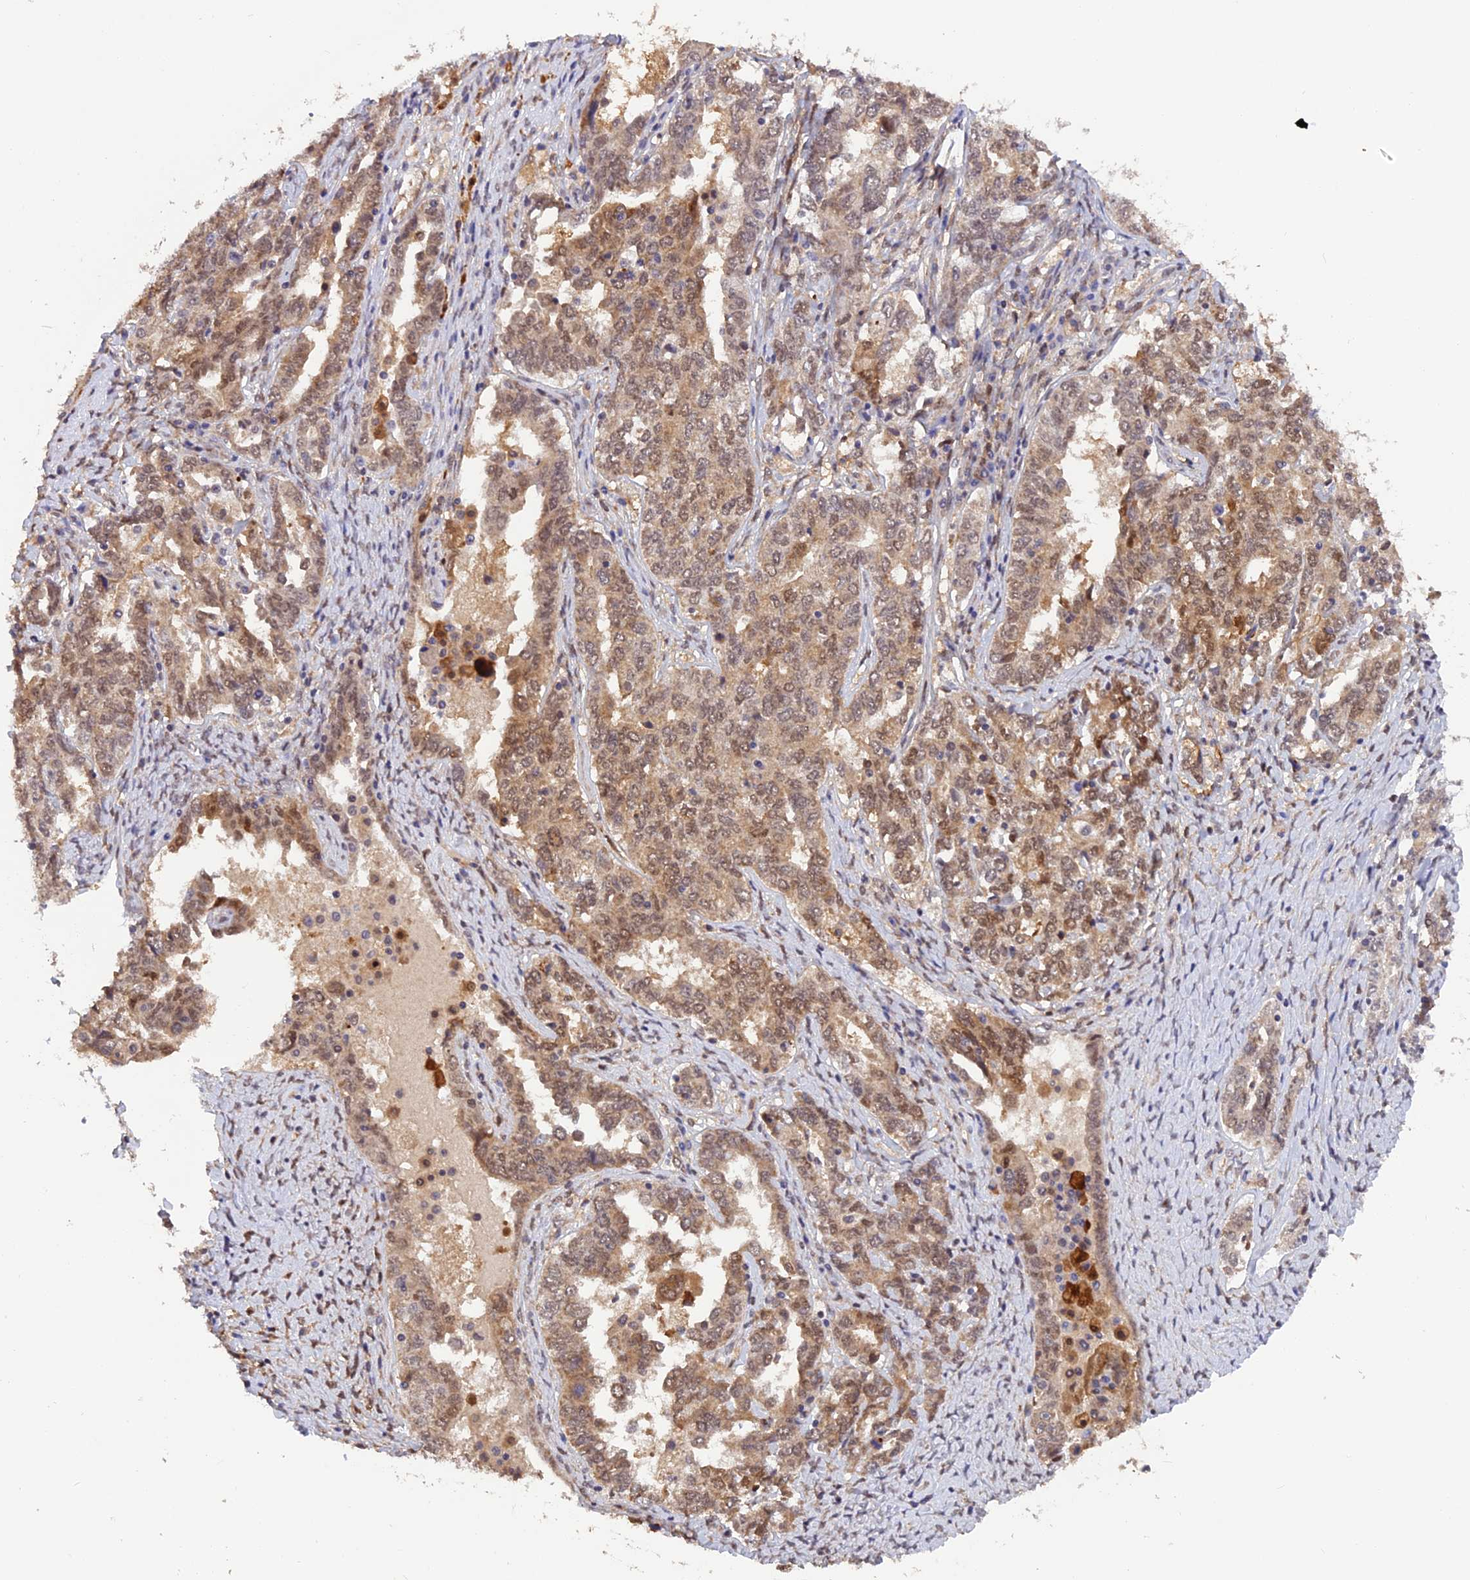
{"staining": {"intensity": "moderate", "quantity": ">75%", "location": "cytoplasmic/membranous,nuclear"}, "tissue": "ovarian cancer", "cell_type": "Tumor cells", "image_type": "cancer", "snomed": [{"axis": "morphology", "description": "Carcinoma, endometroid"}, {"axis": "topography", "description": "Ovary"}], "caption": "Protein staining shows moderate cytoplasmic/membranous and nuclear staining in about >75% of tumor cells in ovarian endometroid carcinoma.", "gene": "MNS1", "patient": {"sex": "female", "age": 62}}